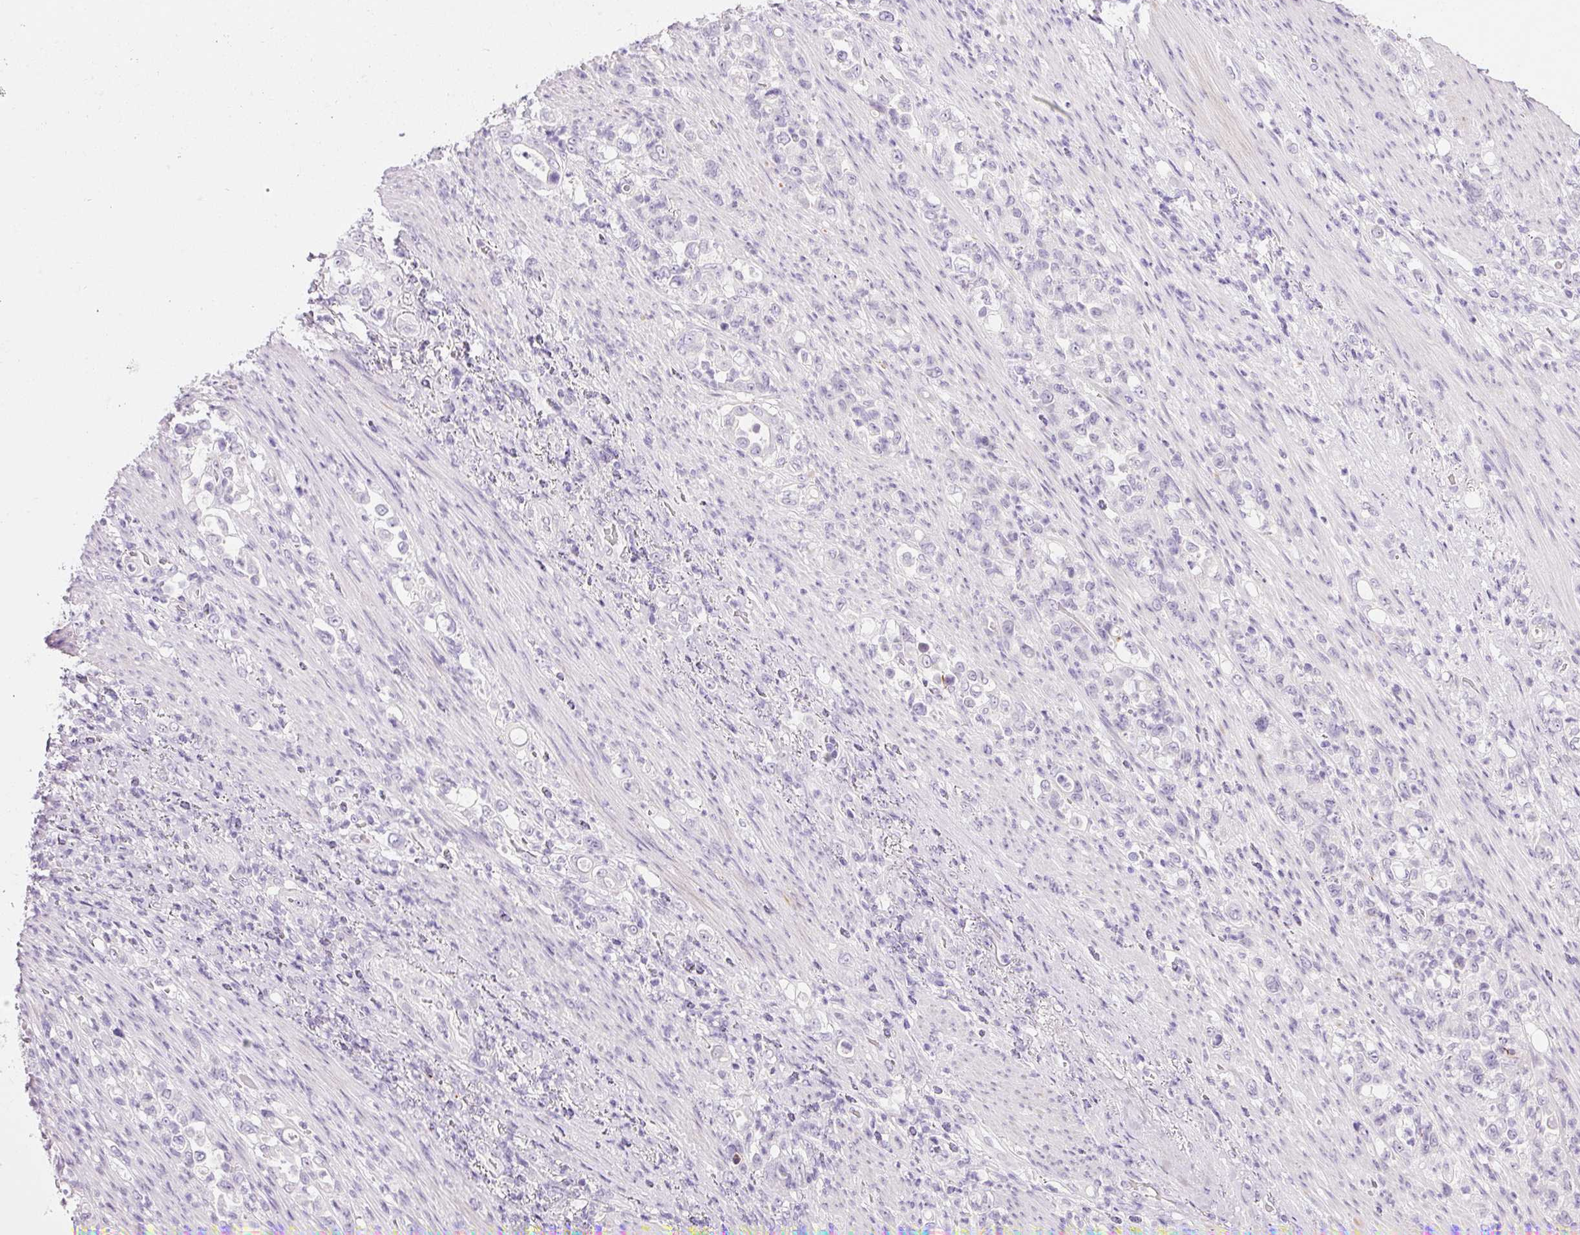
{"staining": {"intensity": "negative", "quantity": "none", "location": "none"}, "tissue": "stomach cancer", "cell_type": "Tumor cells", "image_type": "cancer", "snomed": [{"axis": "morphology", "description": "Normal tissue, NOS"}, {"axis": "morphology", "description": "Adenocarcinoma, NOS"}, {"axis": "topography", "description": "Stomach"}], "caption": "This is a photomicrograph of immunohistochemistry staining of stomach adenocarcinoma, which shows no expression in tumor cells.", "gene": "ANKRD20A1", "patient": {"sex": "female", "age": 79}}